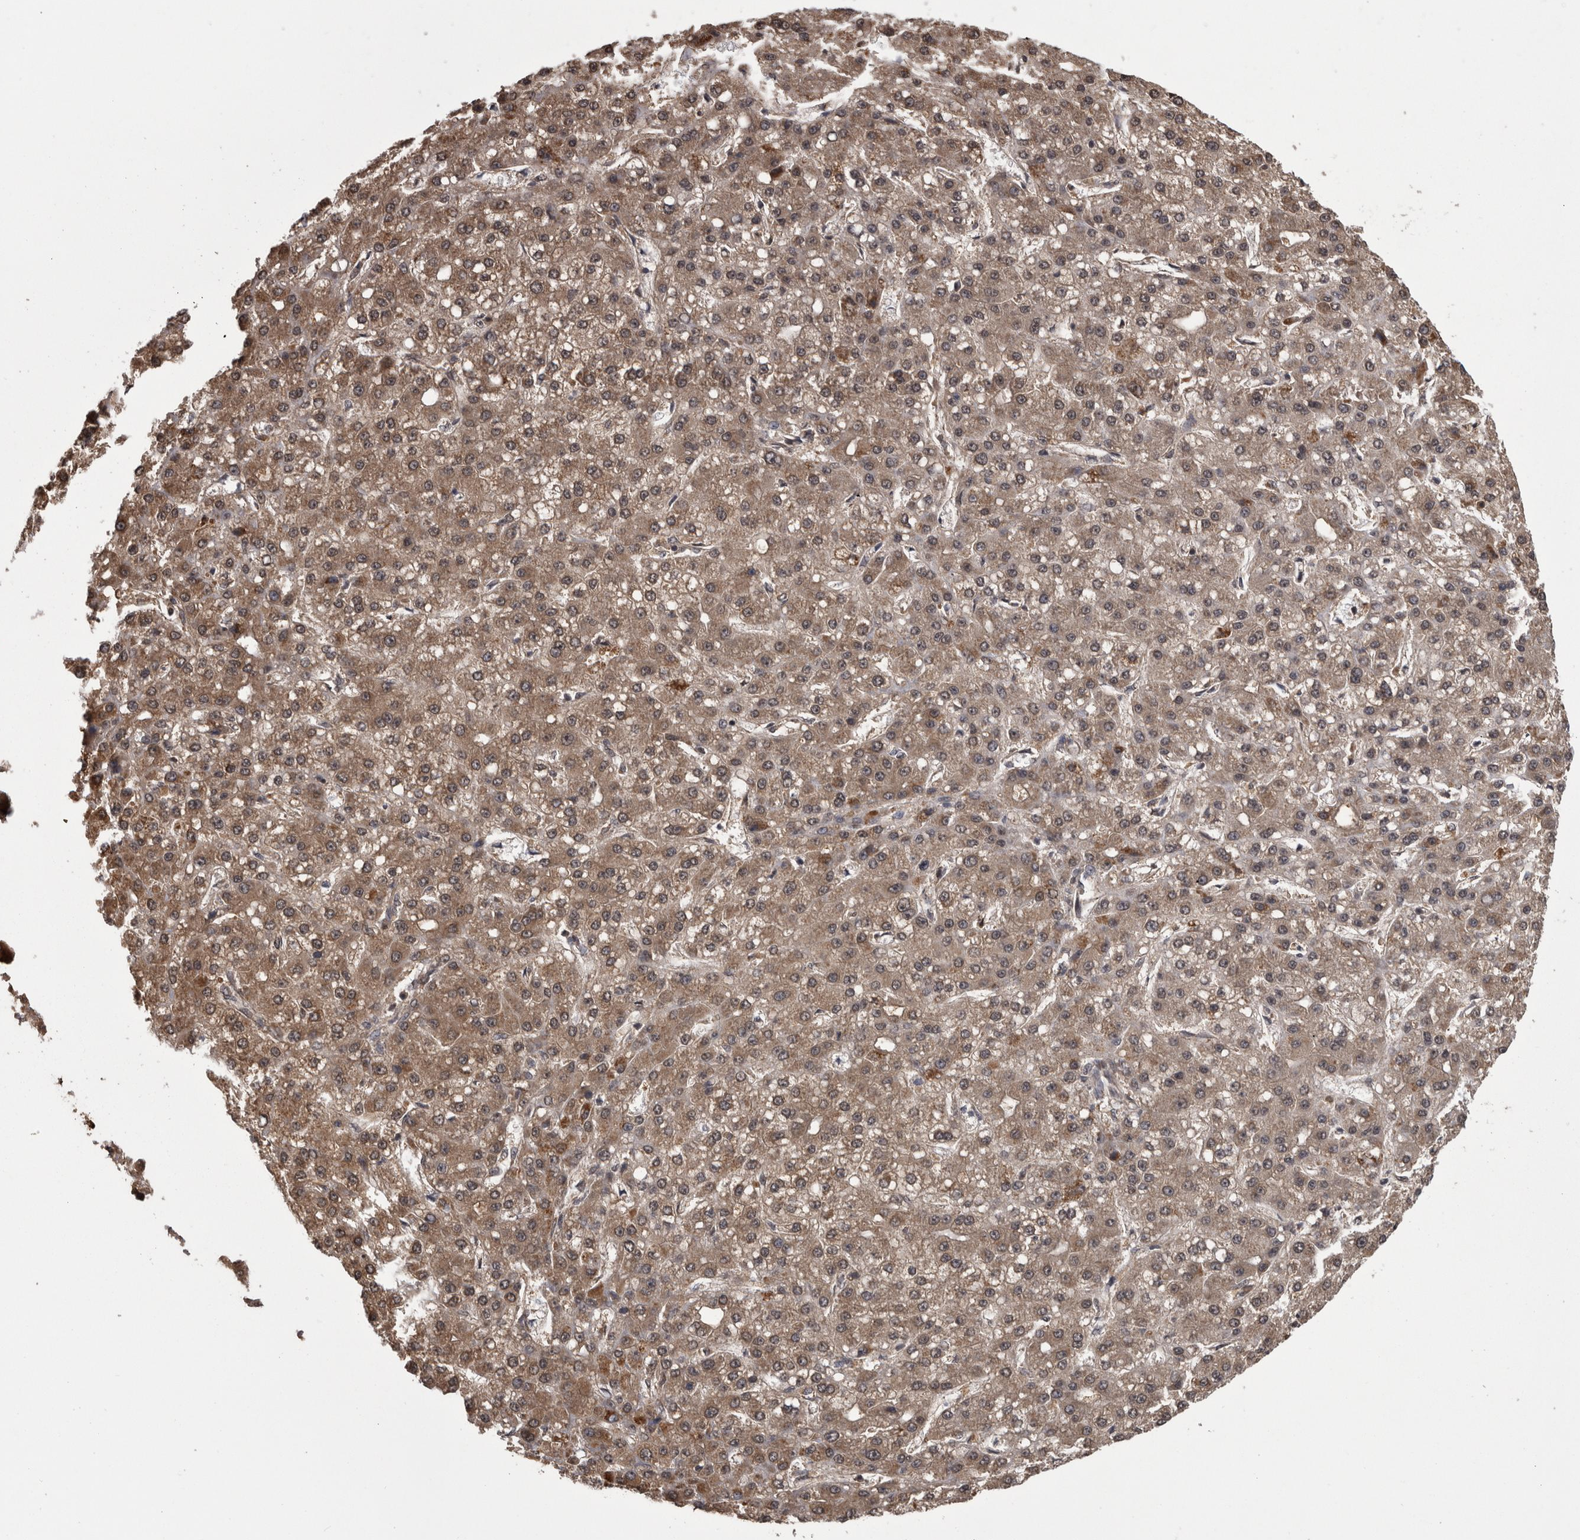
{"staining": {"intensity": "moderate", "quantity": ">75%", "location": "cytoplasmic/membranous"}, "tissue": "liver cancer", "cell_type": "Tumor cells", "image_type": "cancer", "snomed": [{"axis": "morphology", "description": "Carcinoma, Hepatocellular, NOS"}, {"axis": "topography", "description": "Liver"}], "caption": "Protein expression analysis of human liver hepatocellular carcinoma reveals moderate cytoplasmic/membranous expression in approximately >75% of tumor cells.", "gene": "MDH2", "patient": {"sex": "male", "age": 67}}